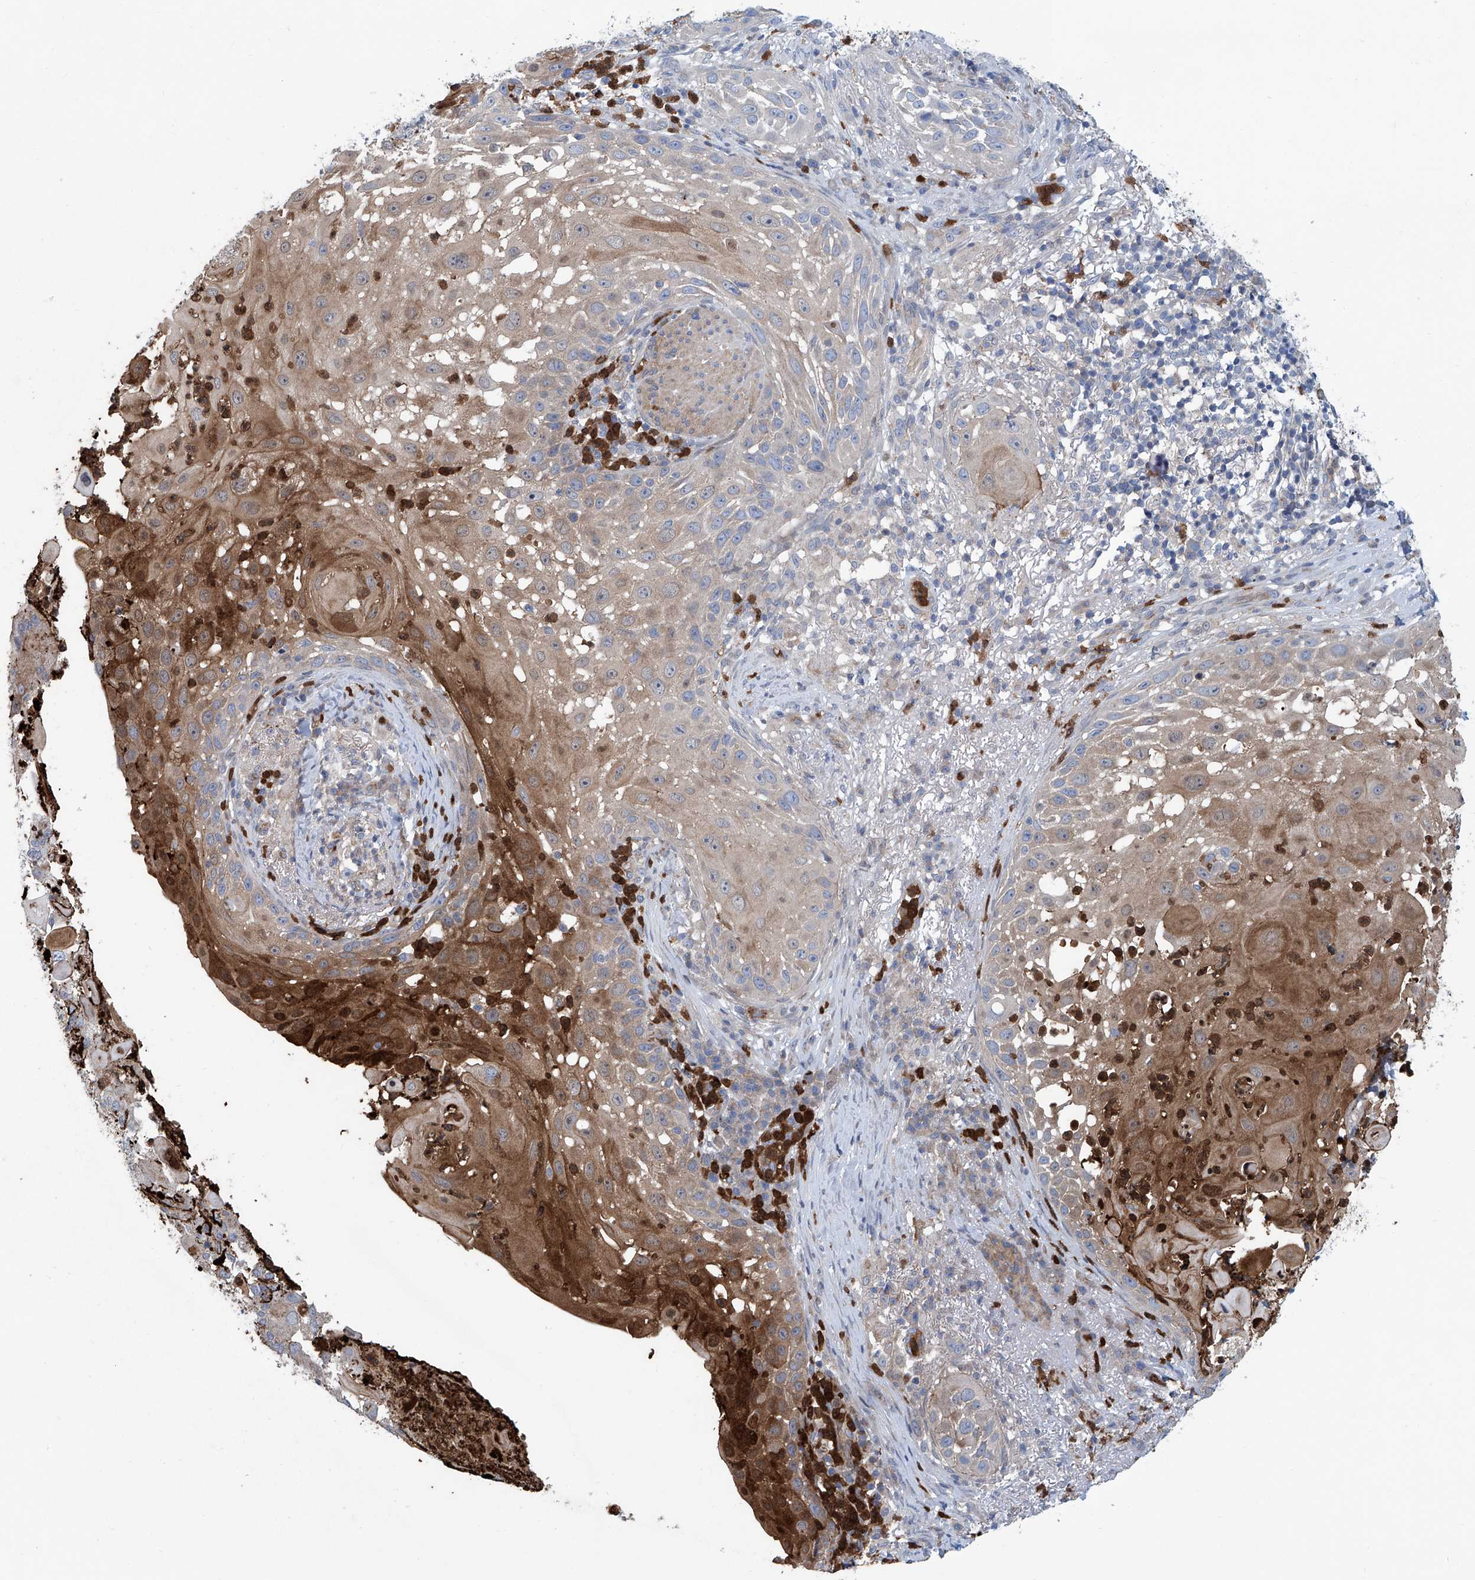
{"staining": {"intensity": "moderate", "quantity": "25%-75%", "location": "cytoplasmic/membranous"}, "tissue": "skin cancer", "cell_type": "Tumor cells", "image_type": "cancer", "snomed": [{"axis": "morphology", "description": "Squamous cell carcinoma, NOS"}, {"axis": "topography", "description": "Skin"}], "caption": "High-power microscopy captured an IHC micrograph of skin squamous cell carcinoma, revealing moderate cytoplasmic/membranous expression in approximately 25%-75% of tumor cells.", "gene": "EIF2D", "patient": {"sex": "female", "age": 44}}